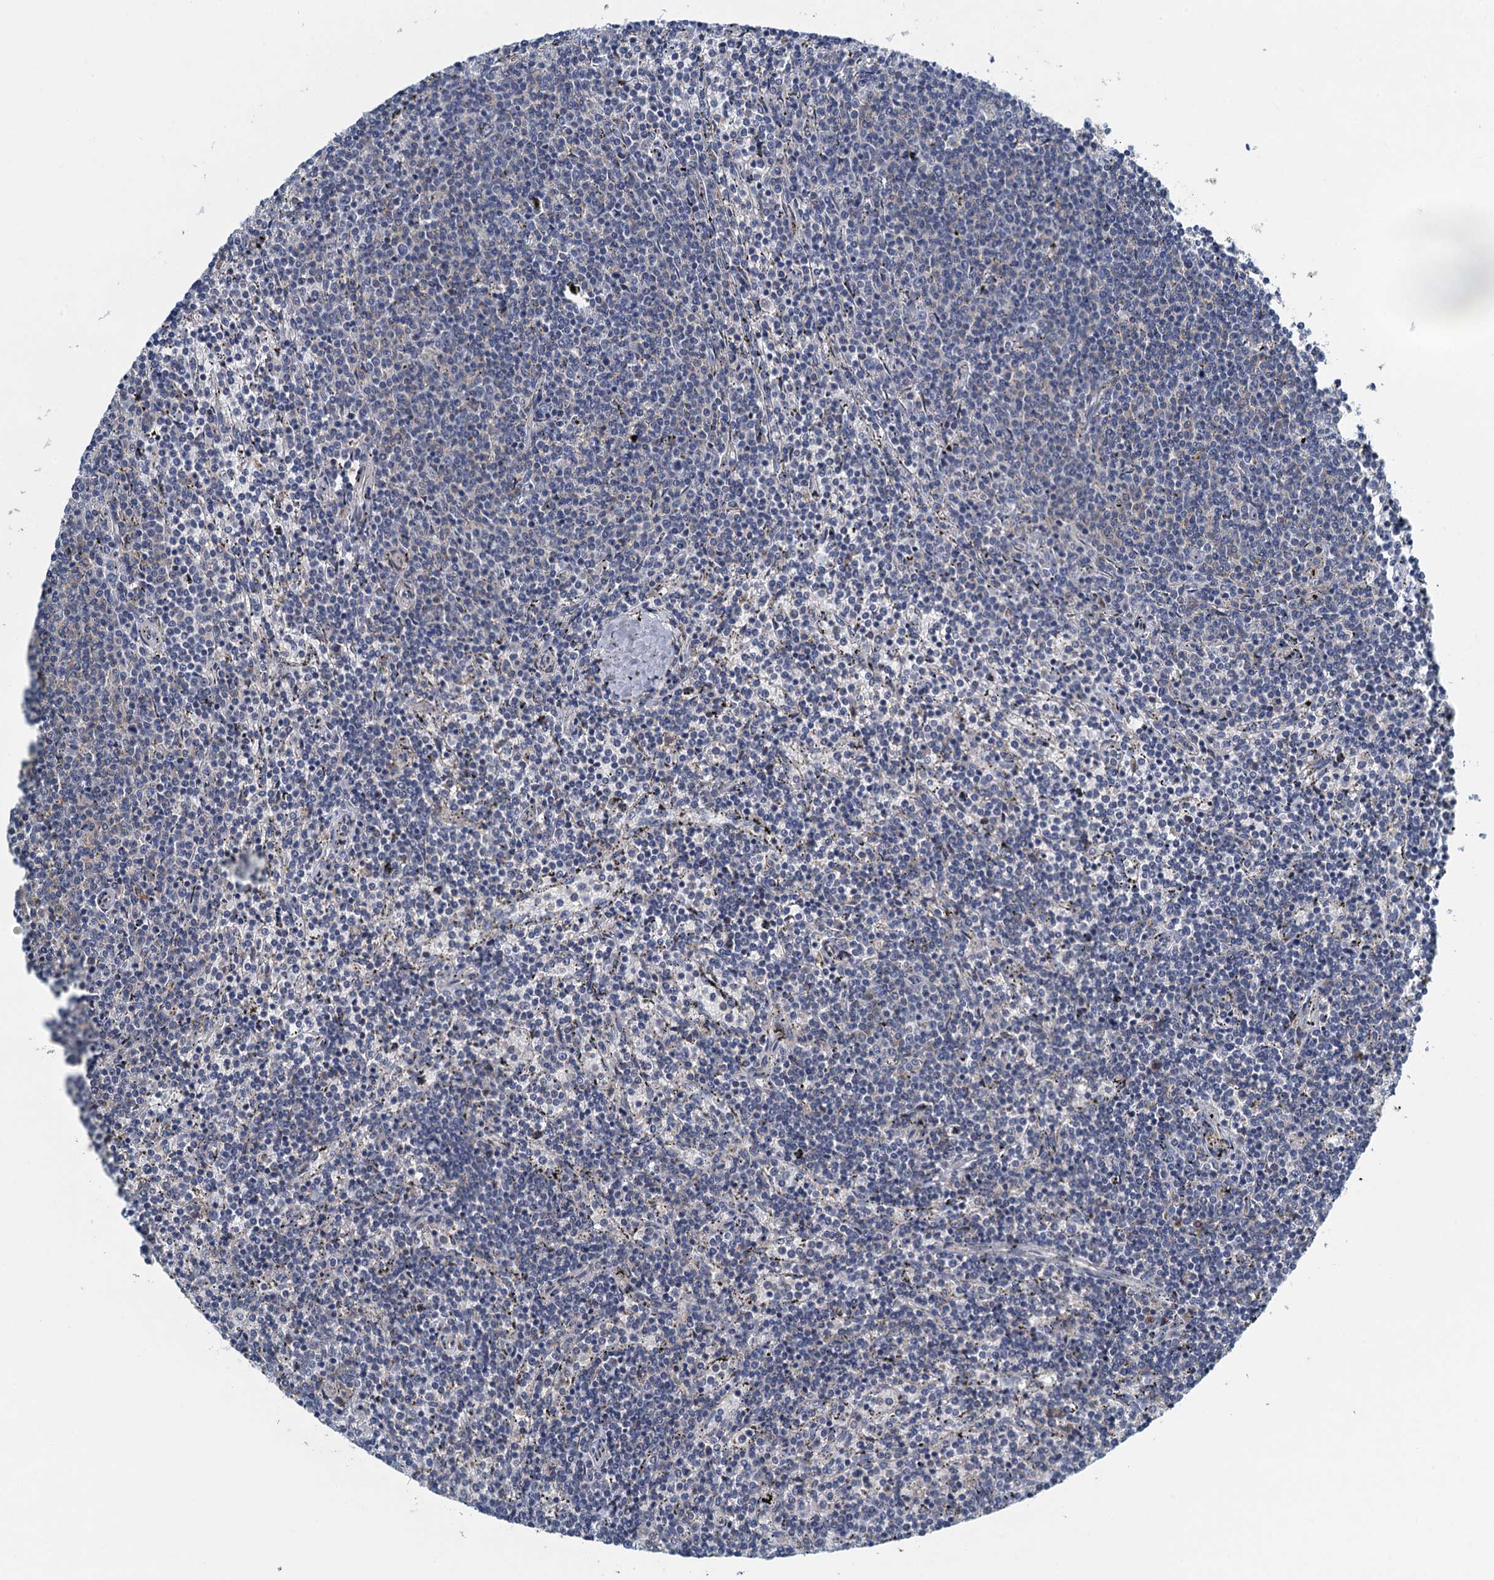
{"staining": {"intensity": "negative", "quantity": "none", "location": "none"}, "tissue": "lymphoma", "cell_type": "Tumor cells", "image_type": "cancer", "snomed": [{"axis": "morphology", "description": "Malignant lymphoma, non-Hodgkin's type, Low grade"}, {"axis": "topography", "description": "Spleen"}], "caption": "Immunohistochemistry (IHC) micrograph of neoplastic tissue: lymphoma stained with DAB exhibits no significant protein staining in tumor cells.", "gene": "ALG2", "patient": {"sex": "female", "age": 50}}